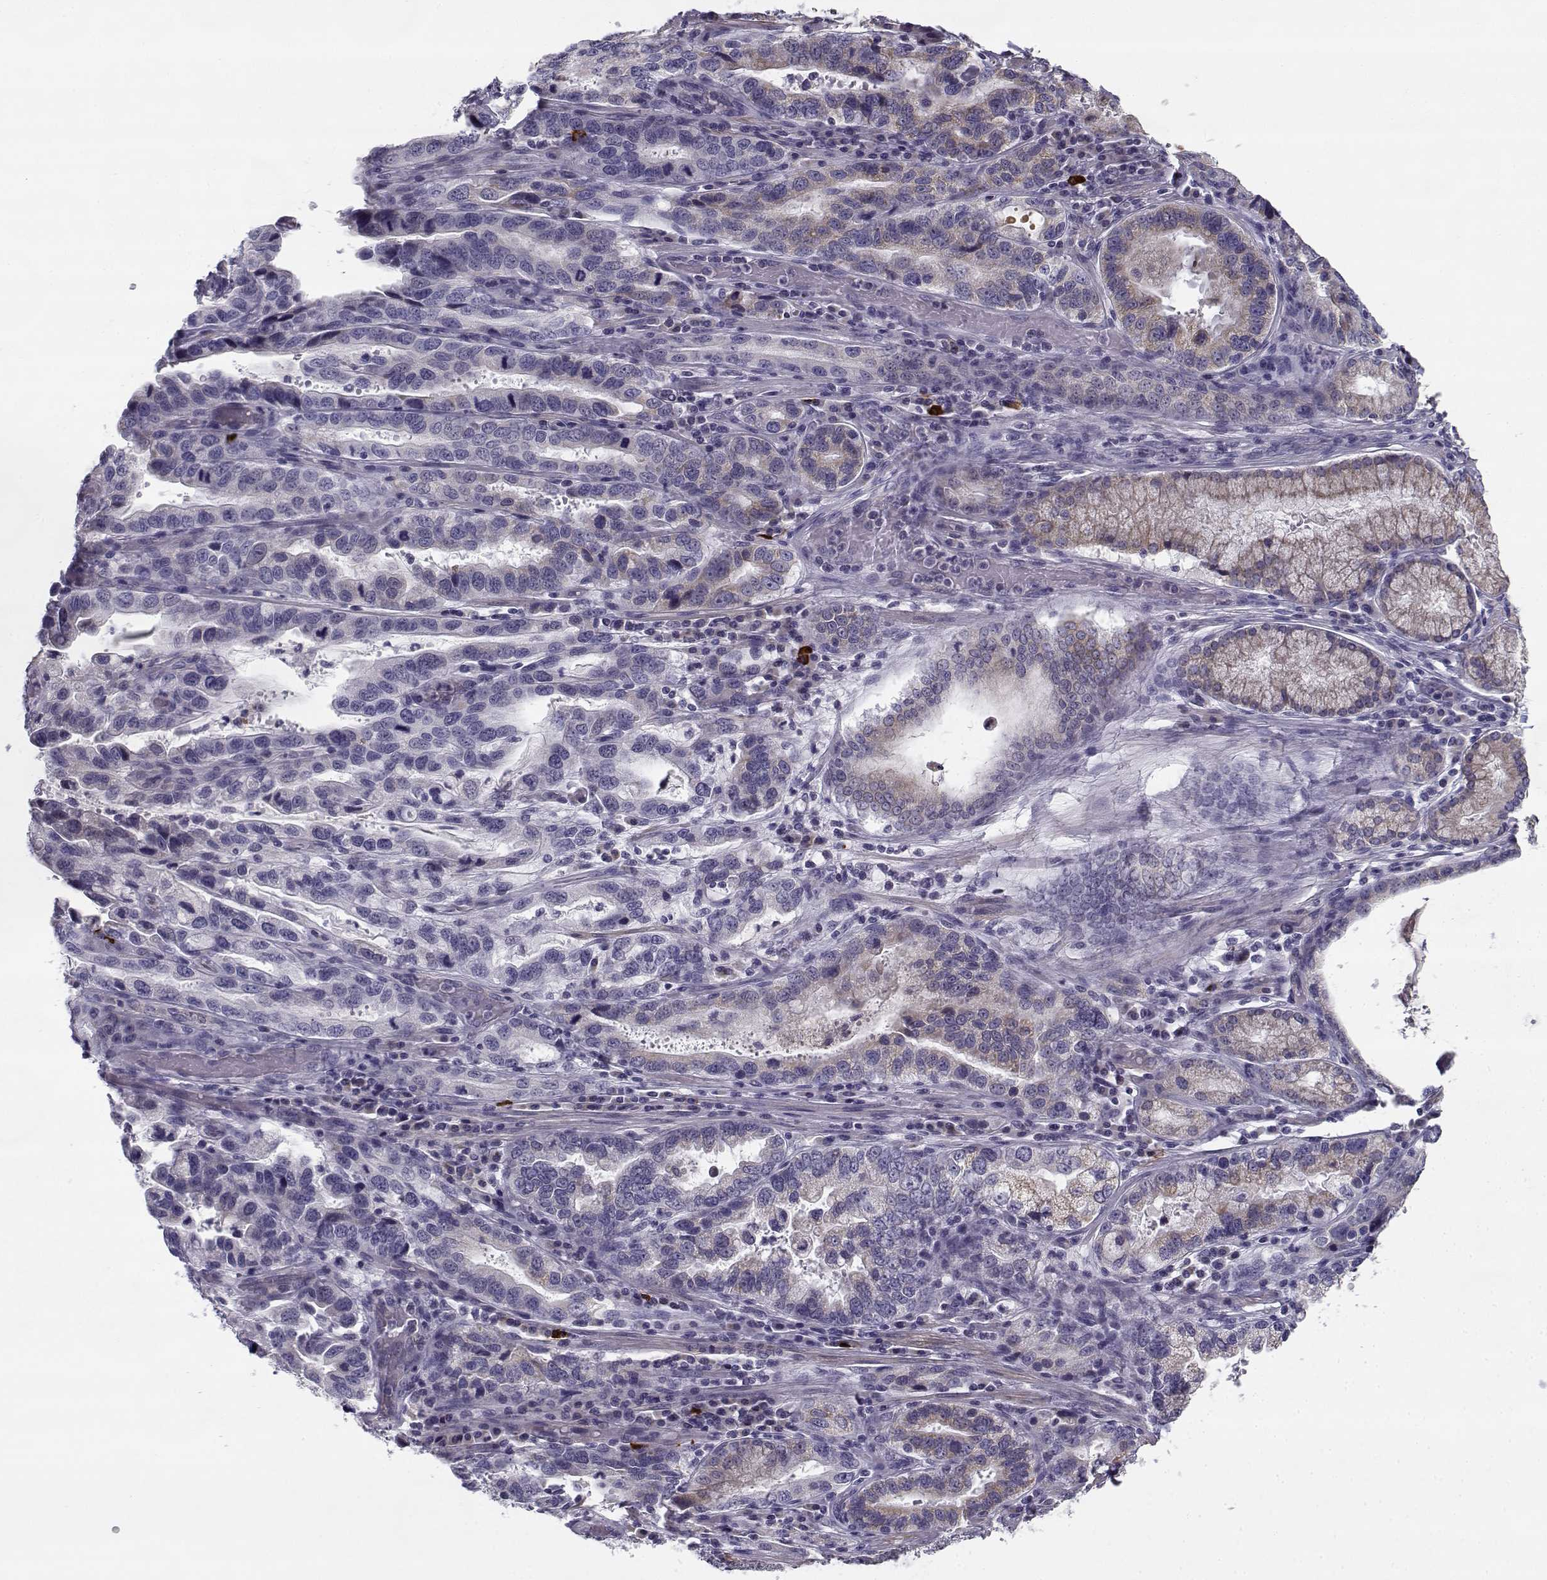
{"staining": {"intensity": "weak", "quantity": "<25%", "location": "cytoplasmic/membranous"}, "tissue": "stomach cancer", "cell_type": "Tumor cells", "image_type": "cancer", "snomed": [{"axis": "morphology", "description": "Adenocarcinoma, NOS"}, {"axis": "topography", "description": "Stomach, lower"}], "caption": "A high-resolution histopathology image shows immunohistochemistry (IHC) staining of stomach cancer (adenocarcinoma), which demonstrates no significant staining in tumor cells.", "gene": "CREB3L3", "patient": {"sex": "female", "age": 76}}